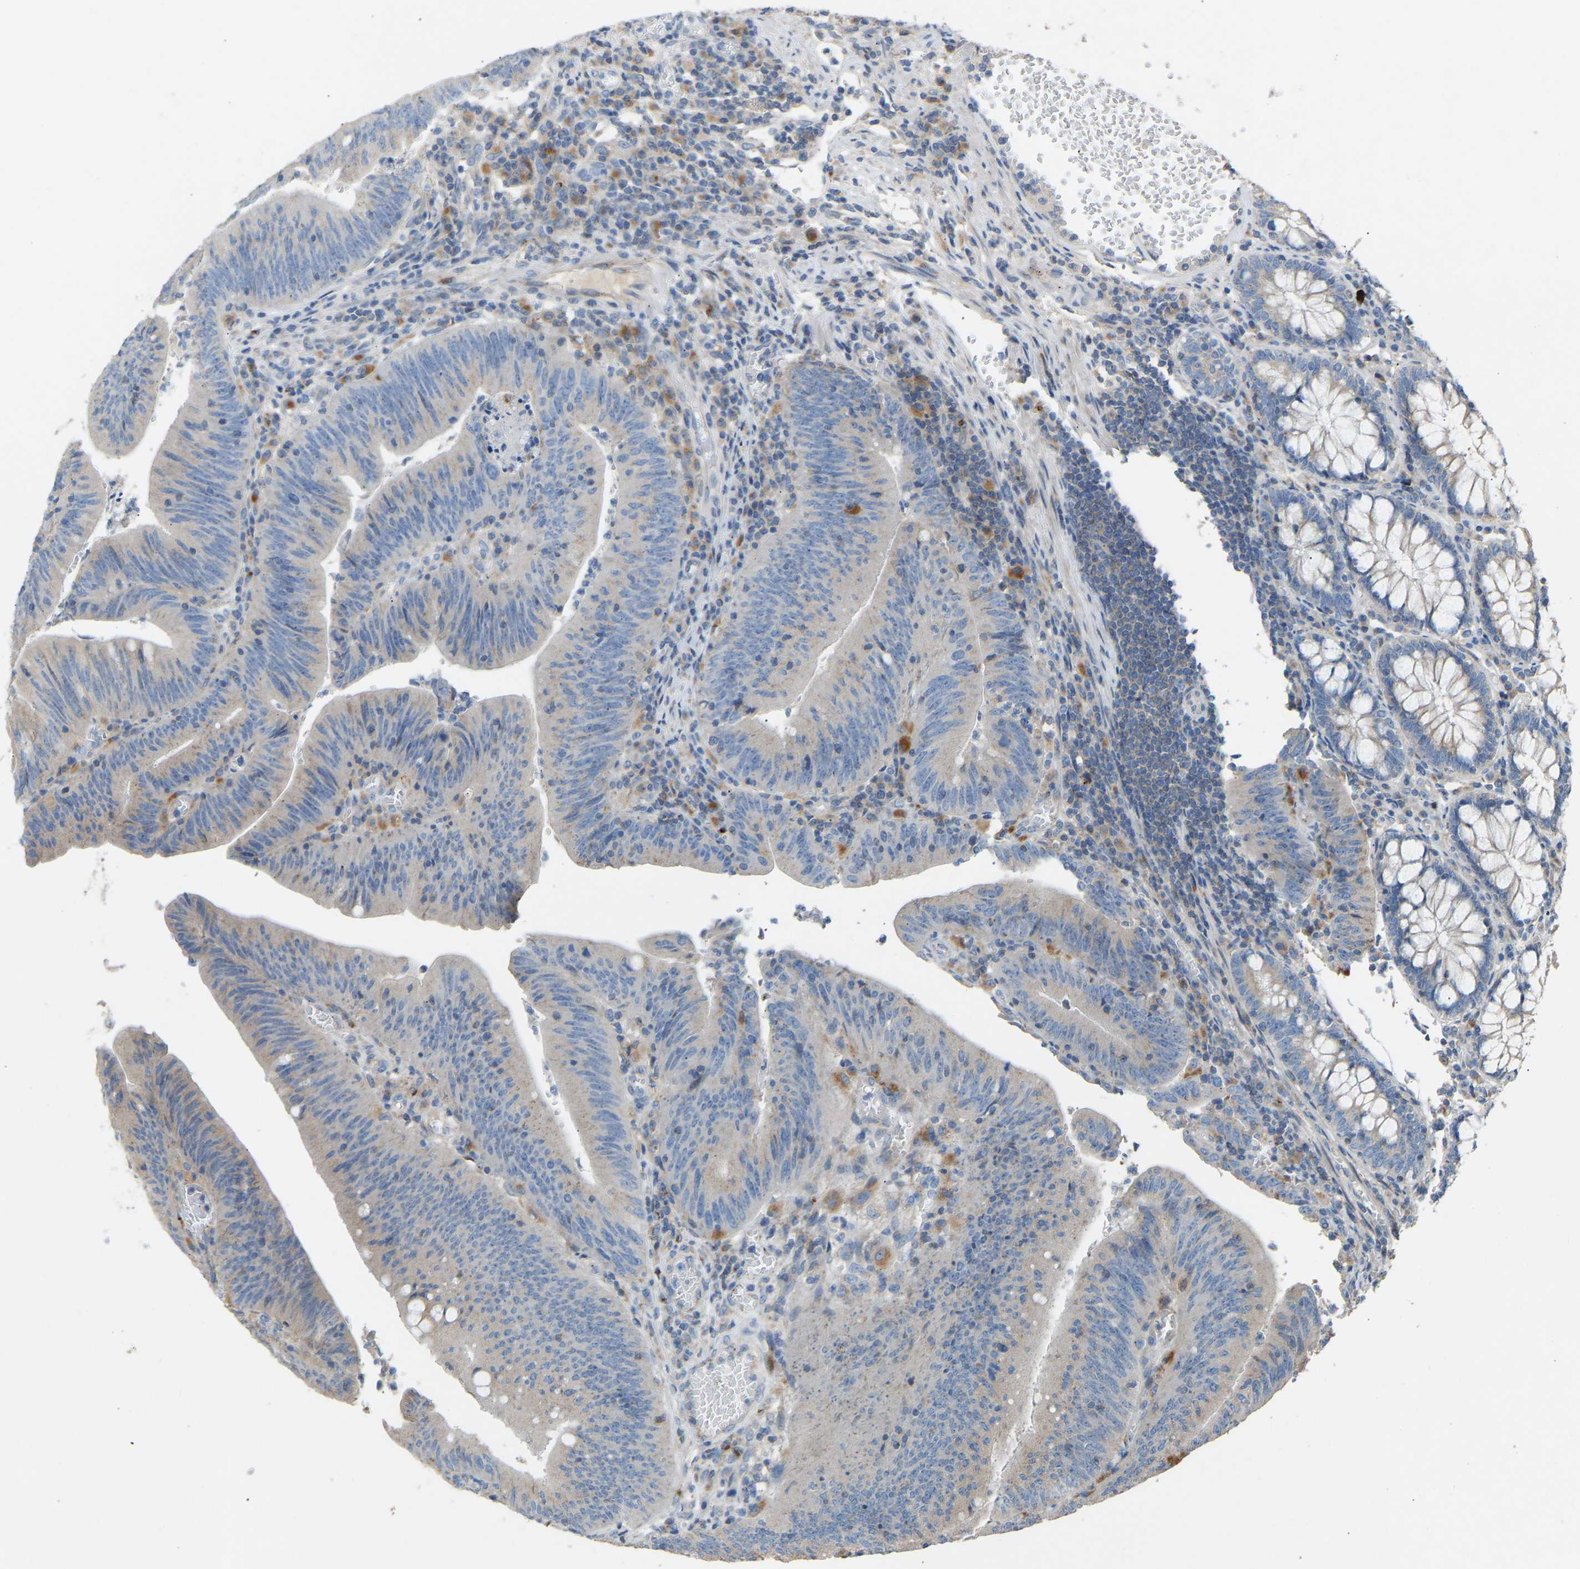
{"staining": {"intensity": "negative", "quantity": "none", "location": "none"}, "tissue": "colorectal cancer", "cell_type": "Tumor cells", "image_type": "cancer", "snomed": [{"axis": "morphology", "description": "Normal tissue, NOS"}, {"axis": "morphology", "description": "Adenocarcinoma, NOS"}, {"axis": "topography", "description": "Rectum"}], "caption": "IHC photomicrograph of neoplastic tissue: adenocarcinoma (colorectal) stained with DAB displays no significant protein staining in tumor cells. (DAB immunohistochemistry visualized using brightfield microscopy, high magnification).", "gene": "RGP1", "patient": {"sex": "female", "age": 66}}